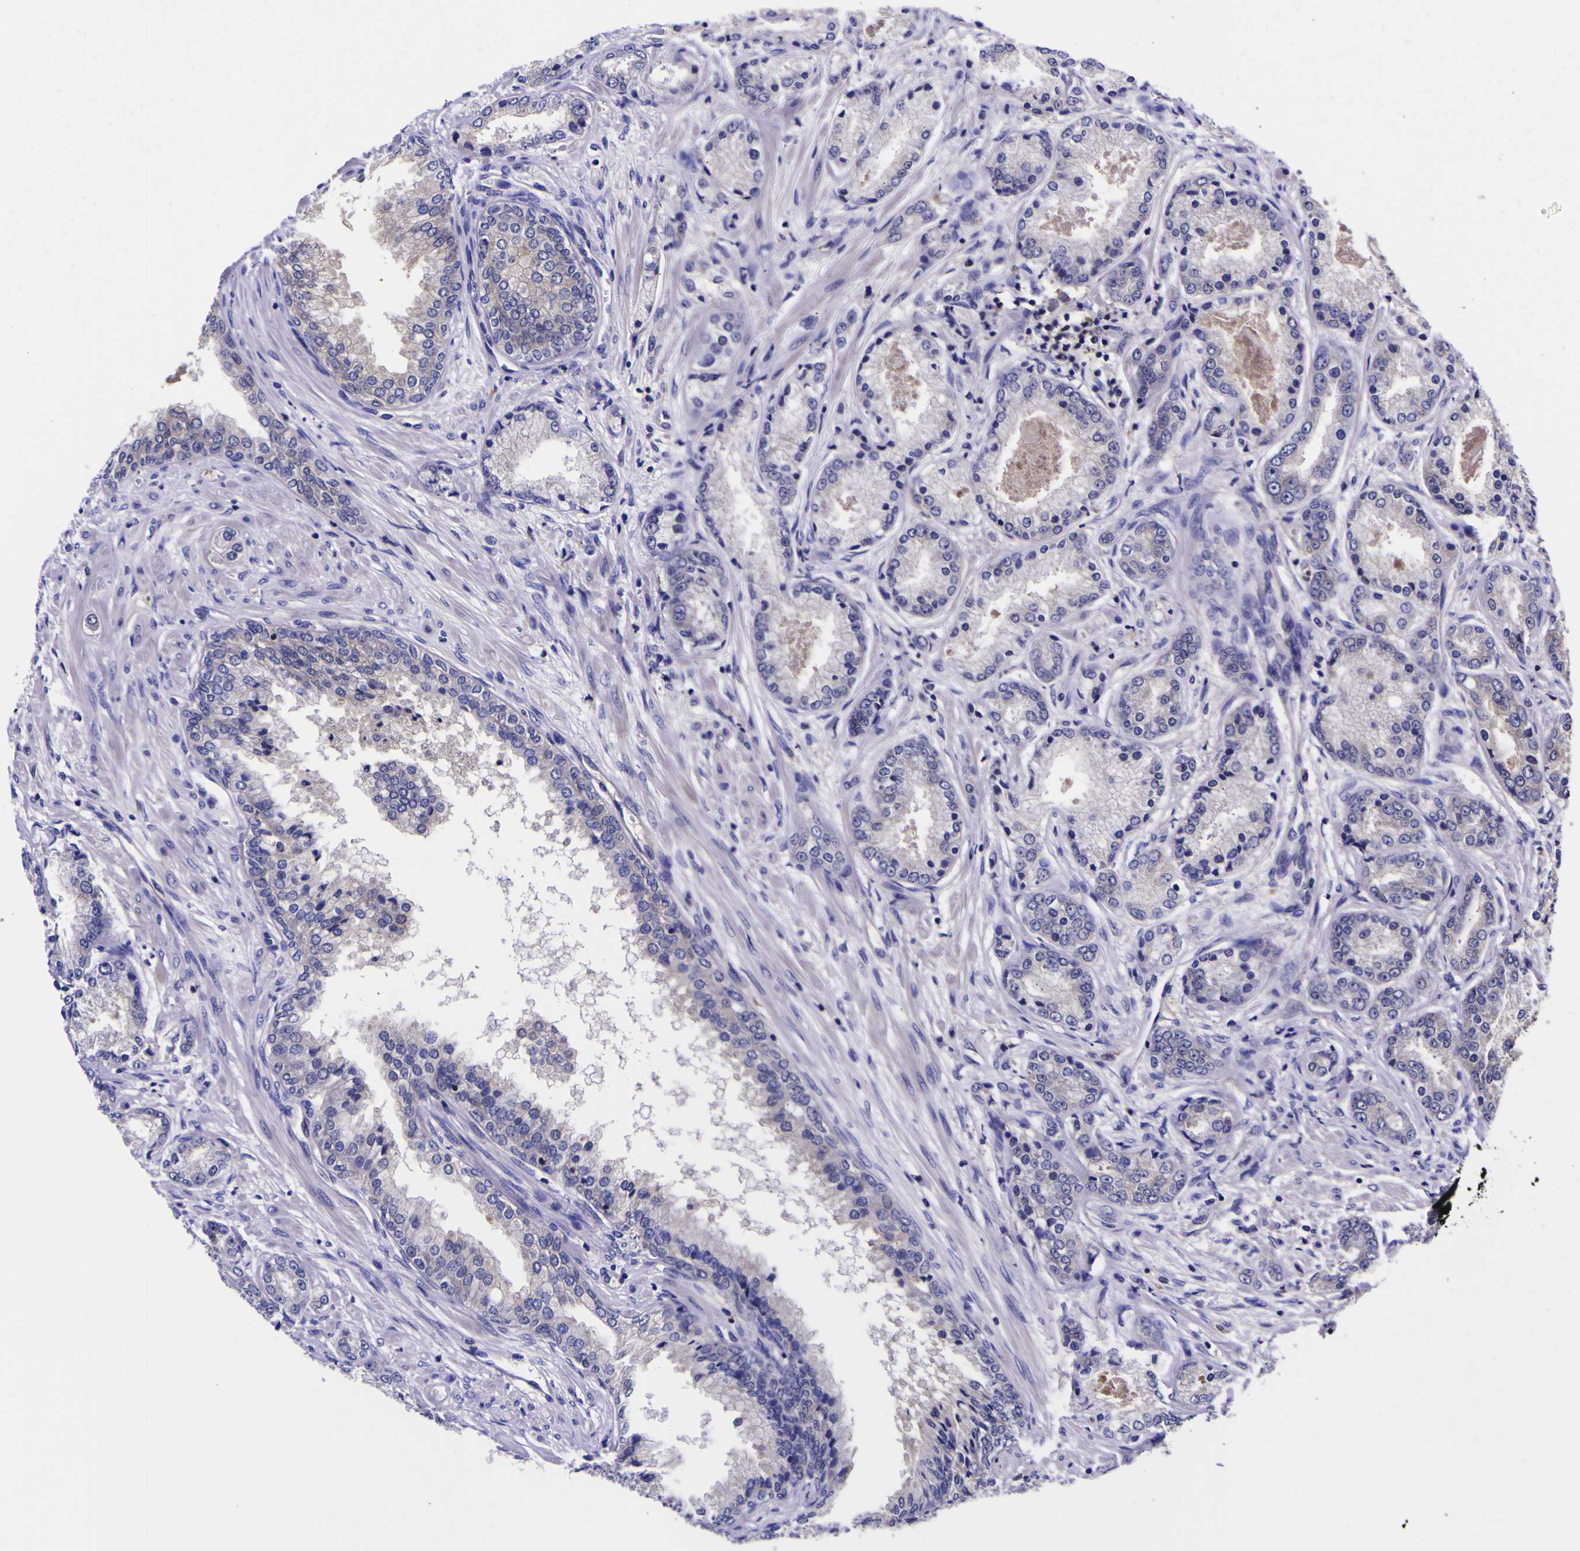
{"staining": {"intensity": "negative", "quantity": "none", "location": "none"}, "tissue": "prostate cancer", "cell_type": "Tumor cells", "image_type": "cancer", "snomed": [{"axis": "morphology", "description": "Adenocarcinoma, High grade"}, {"axis": "topography", "description": "Prostate"}], "caption": "Tumor cells show no significant staining in high-grade adenocarcinoma (prostate).", "gene": "MAPK14", "patient": {"sex": "male", "age": 59}}